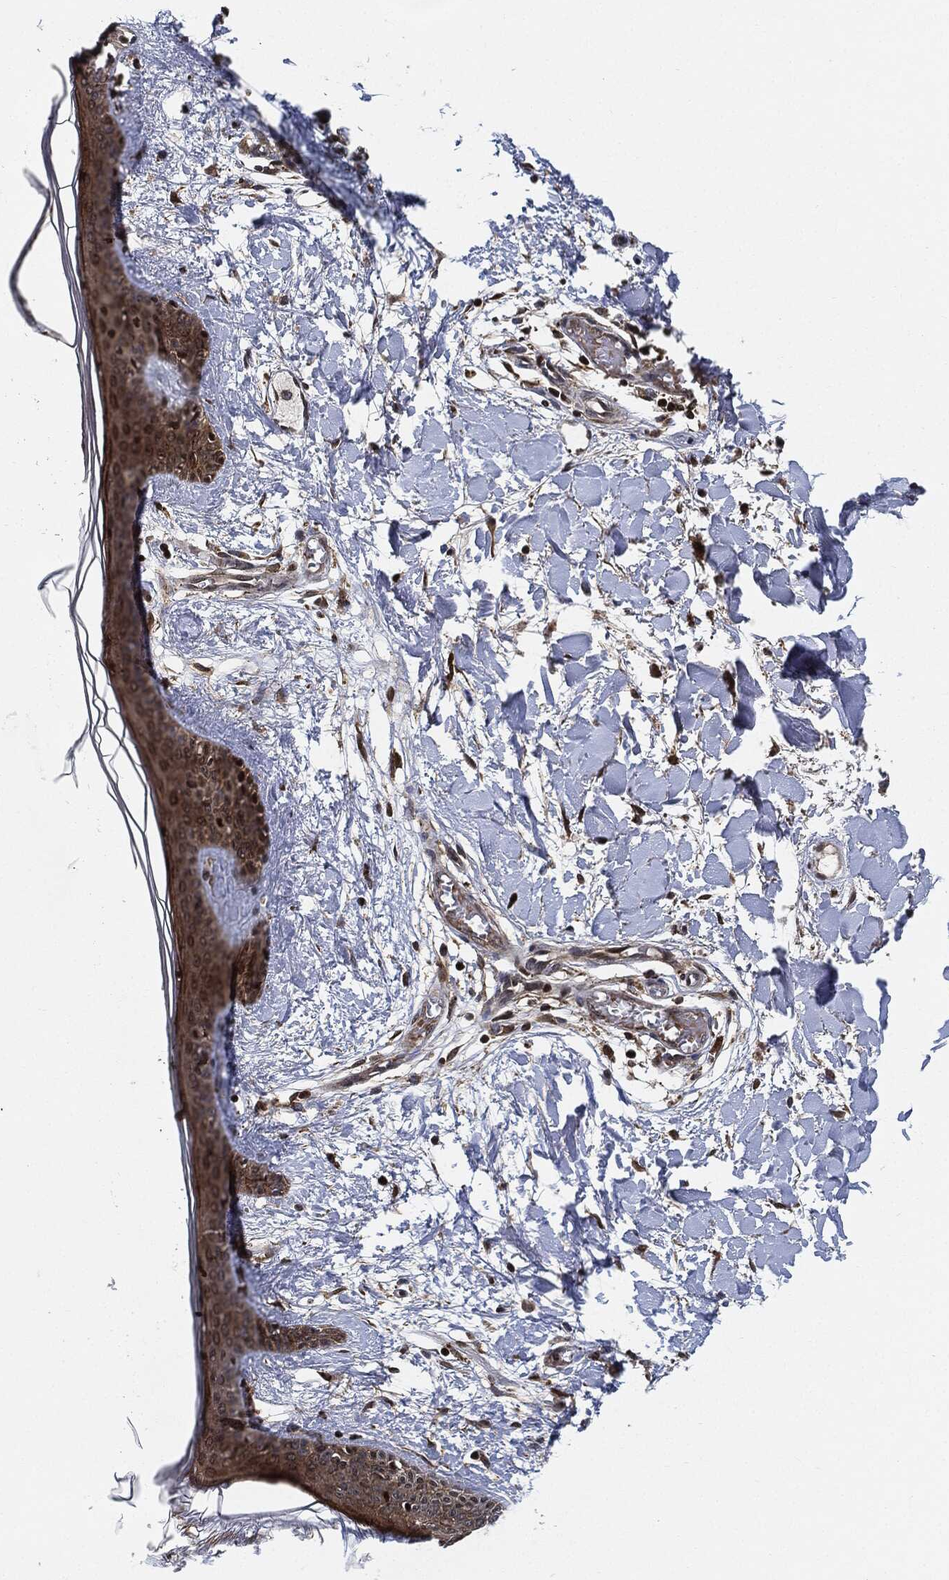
{"staining": {"intensity": "strong", "quantity": "25%-75%", "location": "cytoplasmic/membranous,nuclear"}, "tissue": "skin", "cell_type": "Fibroblasts", "image_type": "normal", "snomed": [{"axis": "morphology", "description": "Normal tissue, NOS"}, {"axis": "topography", "description": "Skin"}], "caption": "IHC staining of unremarkable skin, which demonstrates high levels of strong cytoplasmic/membranous,nuclear expression in about 25%-75% of fibroblasts indicating strong cytoplasmic/membranous,nuclear protein positivity. The staining was performed using DAB (3,3'-diaminobenzidine) (brown) for protein detection and nuclei were counterstained in hematoxylin (blue).", "gene": "RNASEL", "patient": {"sex": "female", "age": 34}}